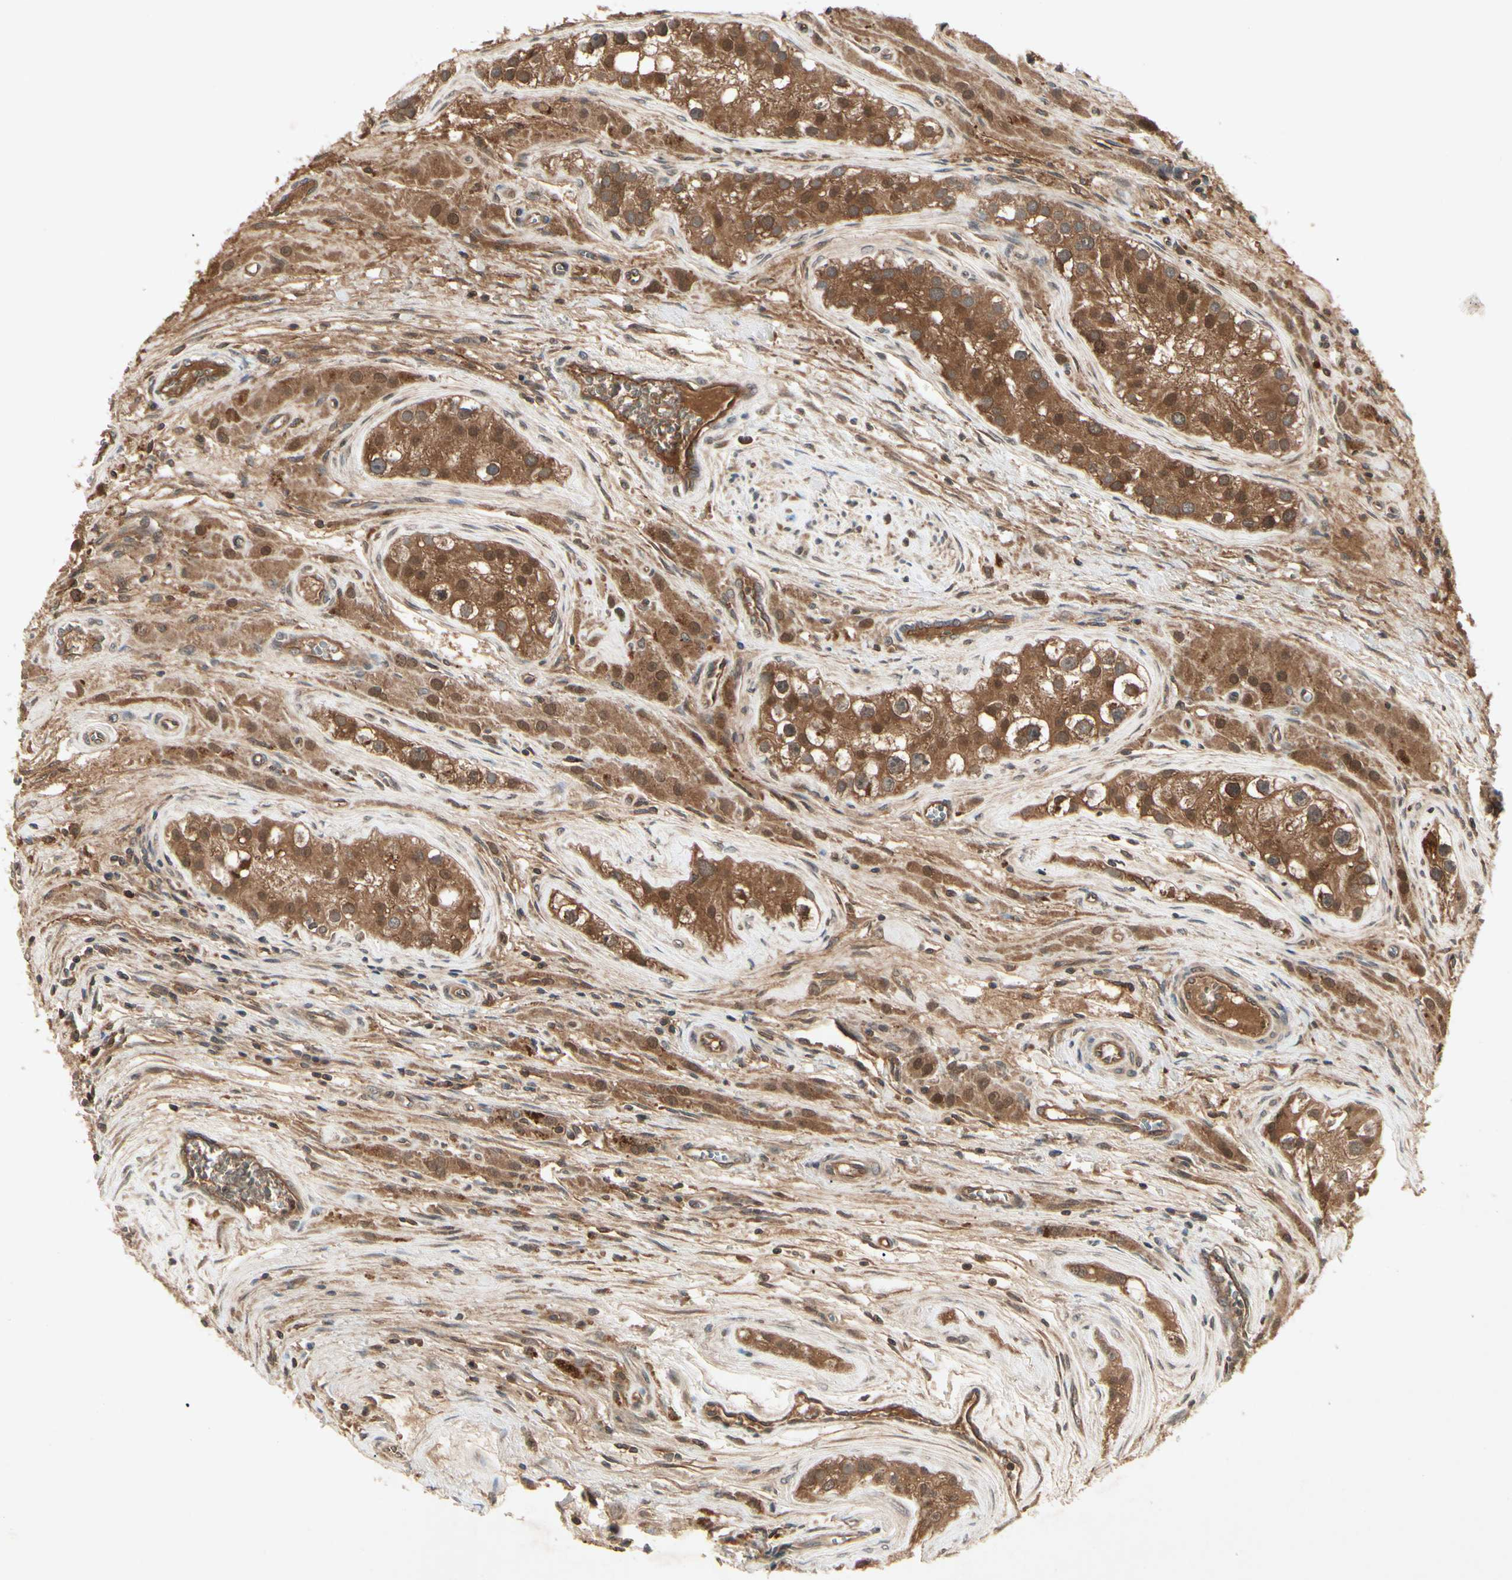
{"staining": {"intensity": "strong", "quantity": ">75%", "location": "cytoplasmic/membranous,nuclear"}, "tissue": "testis cancer", "cell_type": "Tumor cells", "image_type": "cancer", "snomed": [{"axis": "morphology", "description": "Carcinoma, Embryonal, NOS"}, {"axis": "topography", "description": "Testis"}], "caption": "A brown stain labels strong cytoplasmic/membranous and nuclear expression of a protein in human testis embryonal carcinoma tumor cells. Using DAB (3,3'-diaminobenzidine) (brown) and hematoxylin (blue) stains, captured at high magnification using brightfield microscopy.", "gene": "RNF14", "patient": {"sex": "male", "age": 28}}